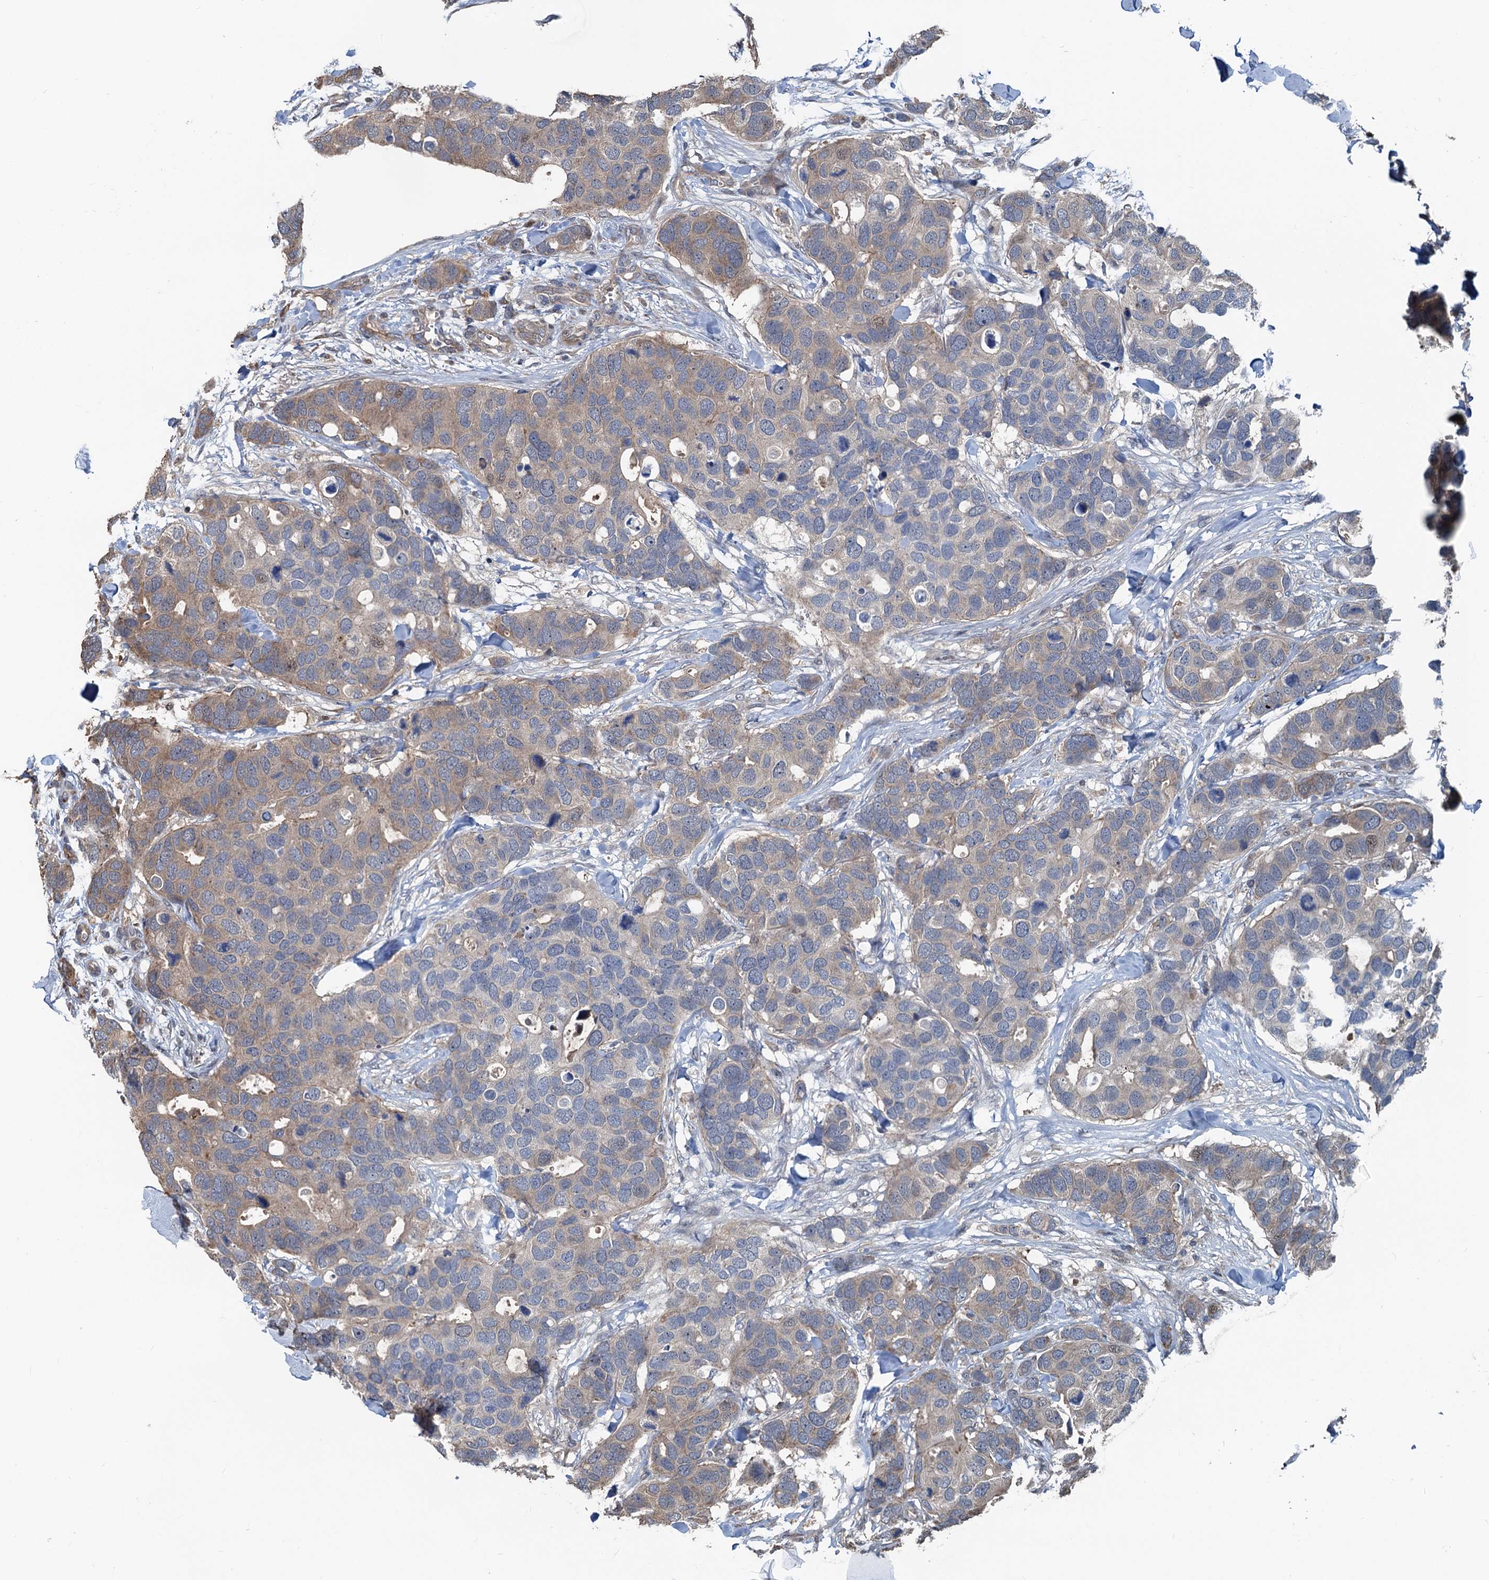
{"staining": {"intensity": "moderate", "quantity": "25%-75%", "location": "cytoplasmic/membranous"}, "tissue": "breast cancer", "cell_type": "Tumor cells", "image_type": "cancer", "snomed": [{"axis": "morphology", "description": "Duct carcinoma"}, {"axis": "topography", "description": "Breast"}], "caption": "Protein positivity by immunohistochemistry exhibits moderate cytoplasmic/membranous expression in approximately 25%-75% of tumor cells in breast cancer (infiltrating ductal carcinoma).", "gene": "TEDC1", "patient": {"sex": "female", "age": 83}}